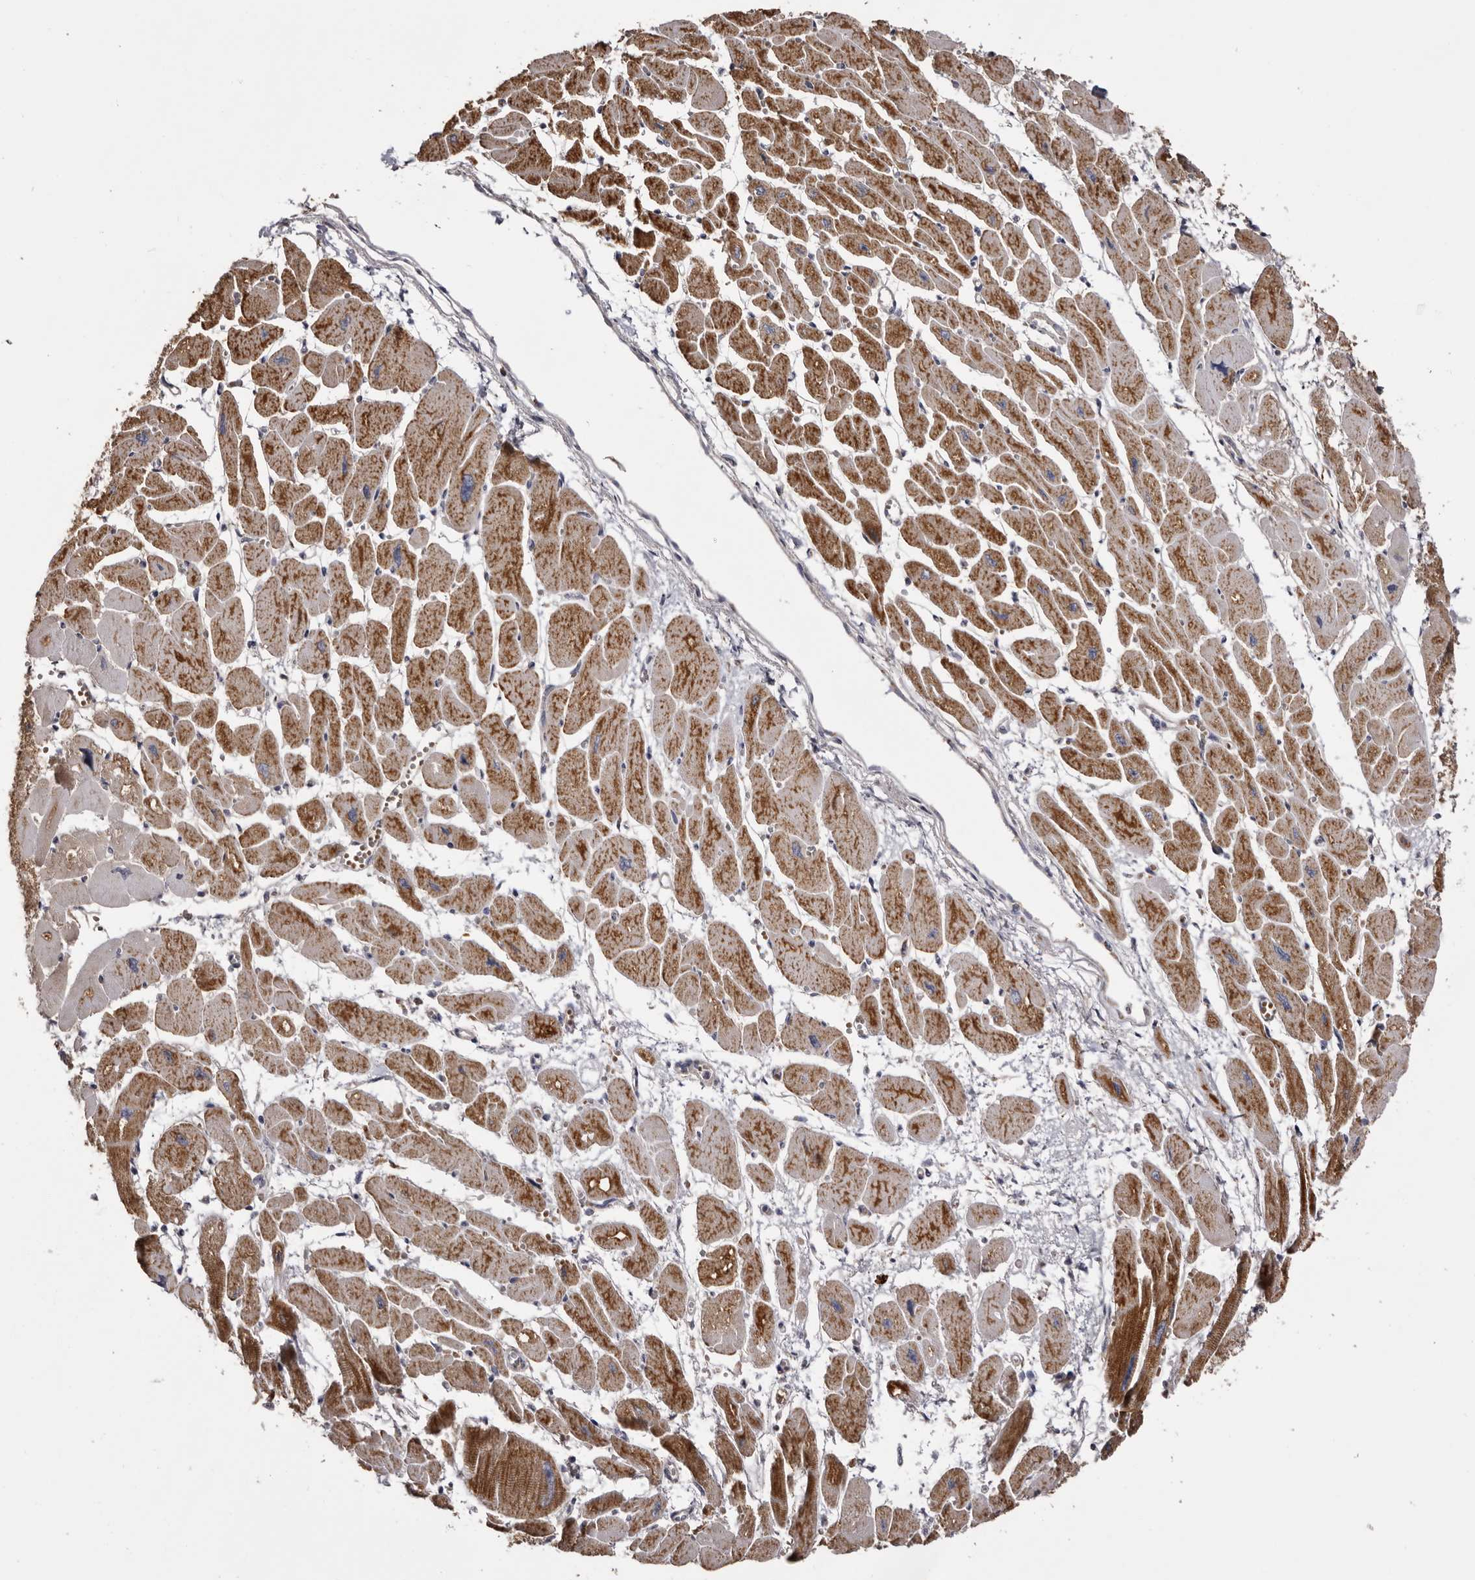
{"staining": {"intensity": "strong", "quantity": ">75%", "location": "cytoplasmic/membranous"}, "tissue": "heart muscle", "cell_type": "Cardiomyocytes", "image_type": "normal", "snomed": [{"axis": "morphology", "description": "Normal tissue, NOS"}, {"axis": "topography", "description": "Heart"}], "caption": "Immunohistochemical staining of normal human heart muscle reveals high levels of strong cytoplasmic/membranous expression in about >75% of cardiomyocytes.", "gene": "MECR", "patient": {"sex": "female", "age": 54}}